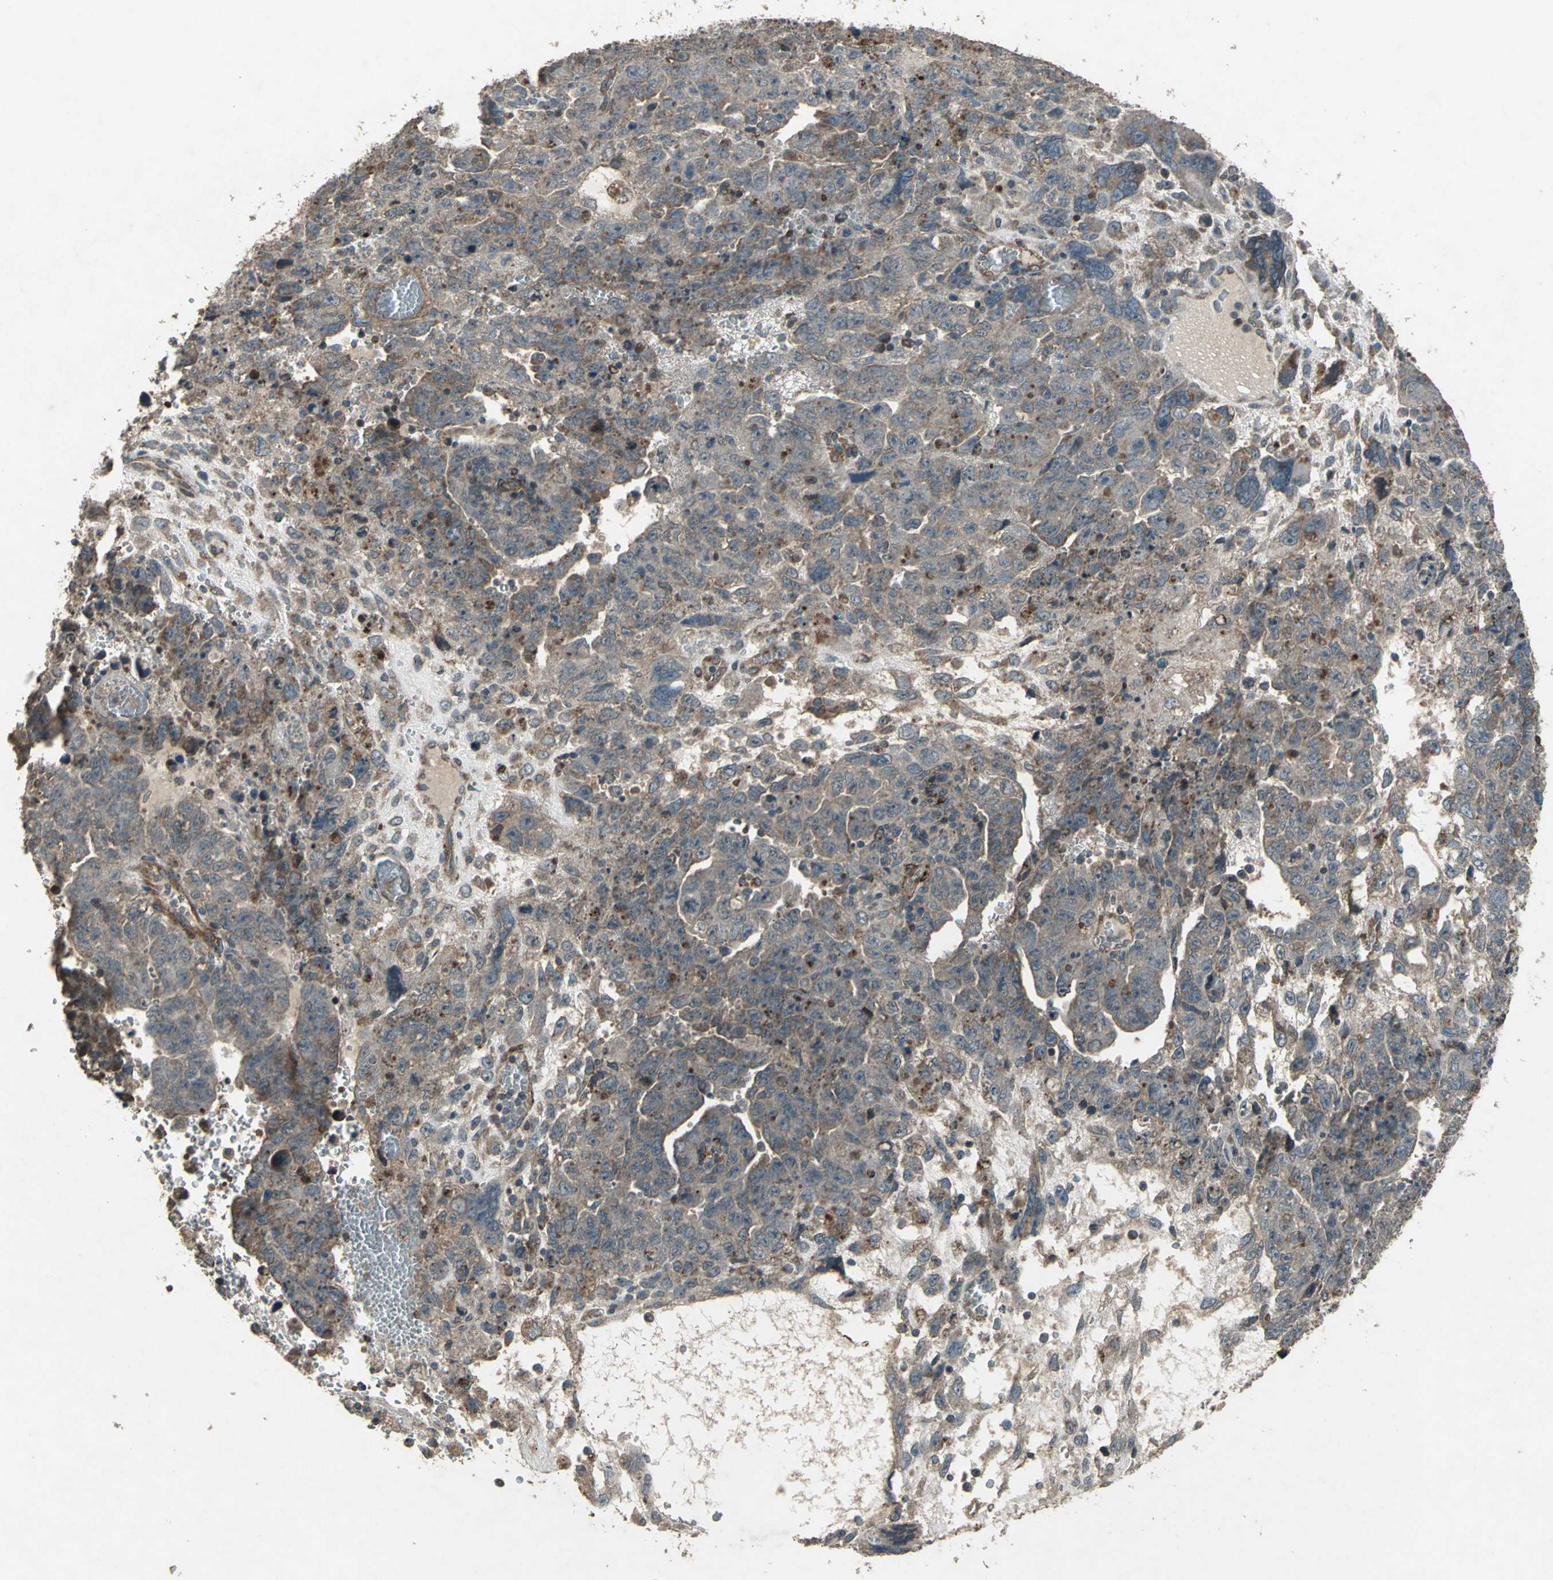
{"staining": {"intensity": "moderate", "quantity": "25%-75%", "location": "cytoplasmic/membranous"}, "tissue": "testis cancer", "cell_type": "Tumor cells", "image_type": "cancer", "snomed": [{"axis": "morphology", "description": "Carcinoma, Embryonal, NOS"}, {"axis": "topography", "description": "Testis"}], "caption": "A brown stain labels moderate cytoplasmic/membranous positivity of a protein in human embryonal carcinoma (testis) tumor cells.", "gene": "SEPTIN4", "patient": {"sex": "male", "age": 28}}